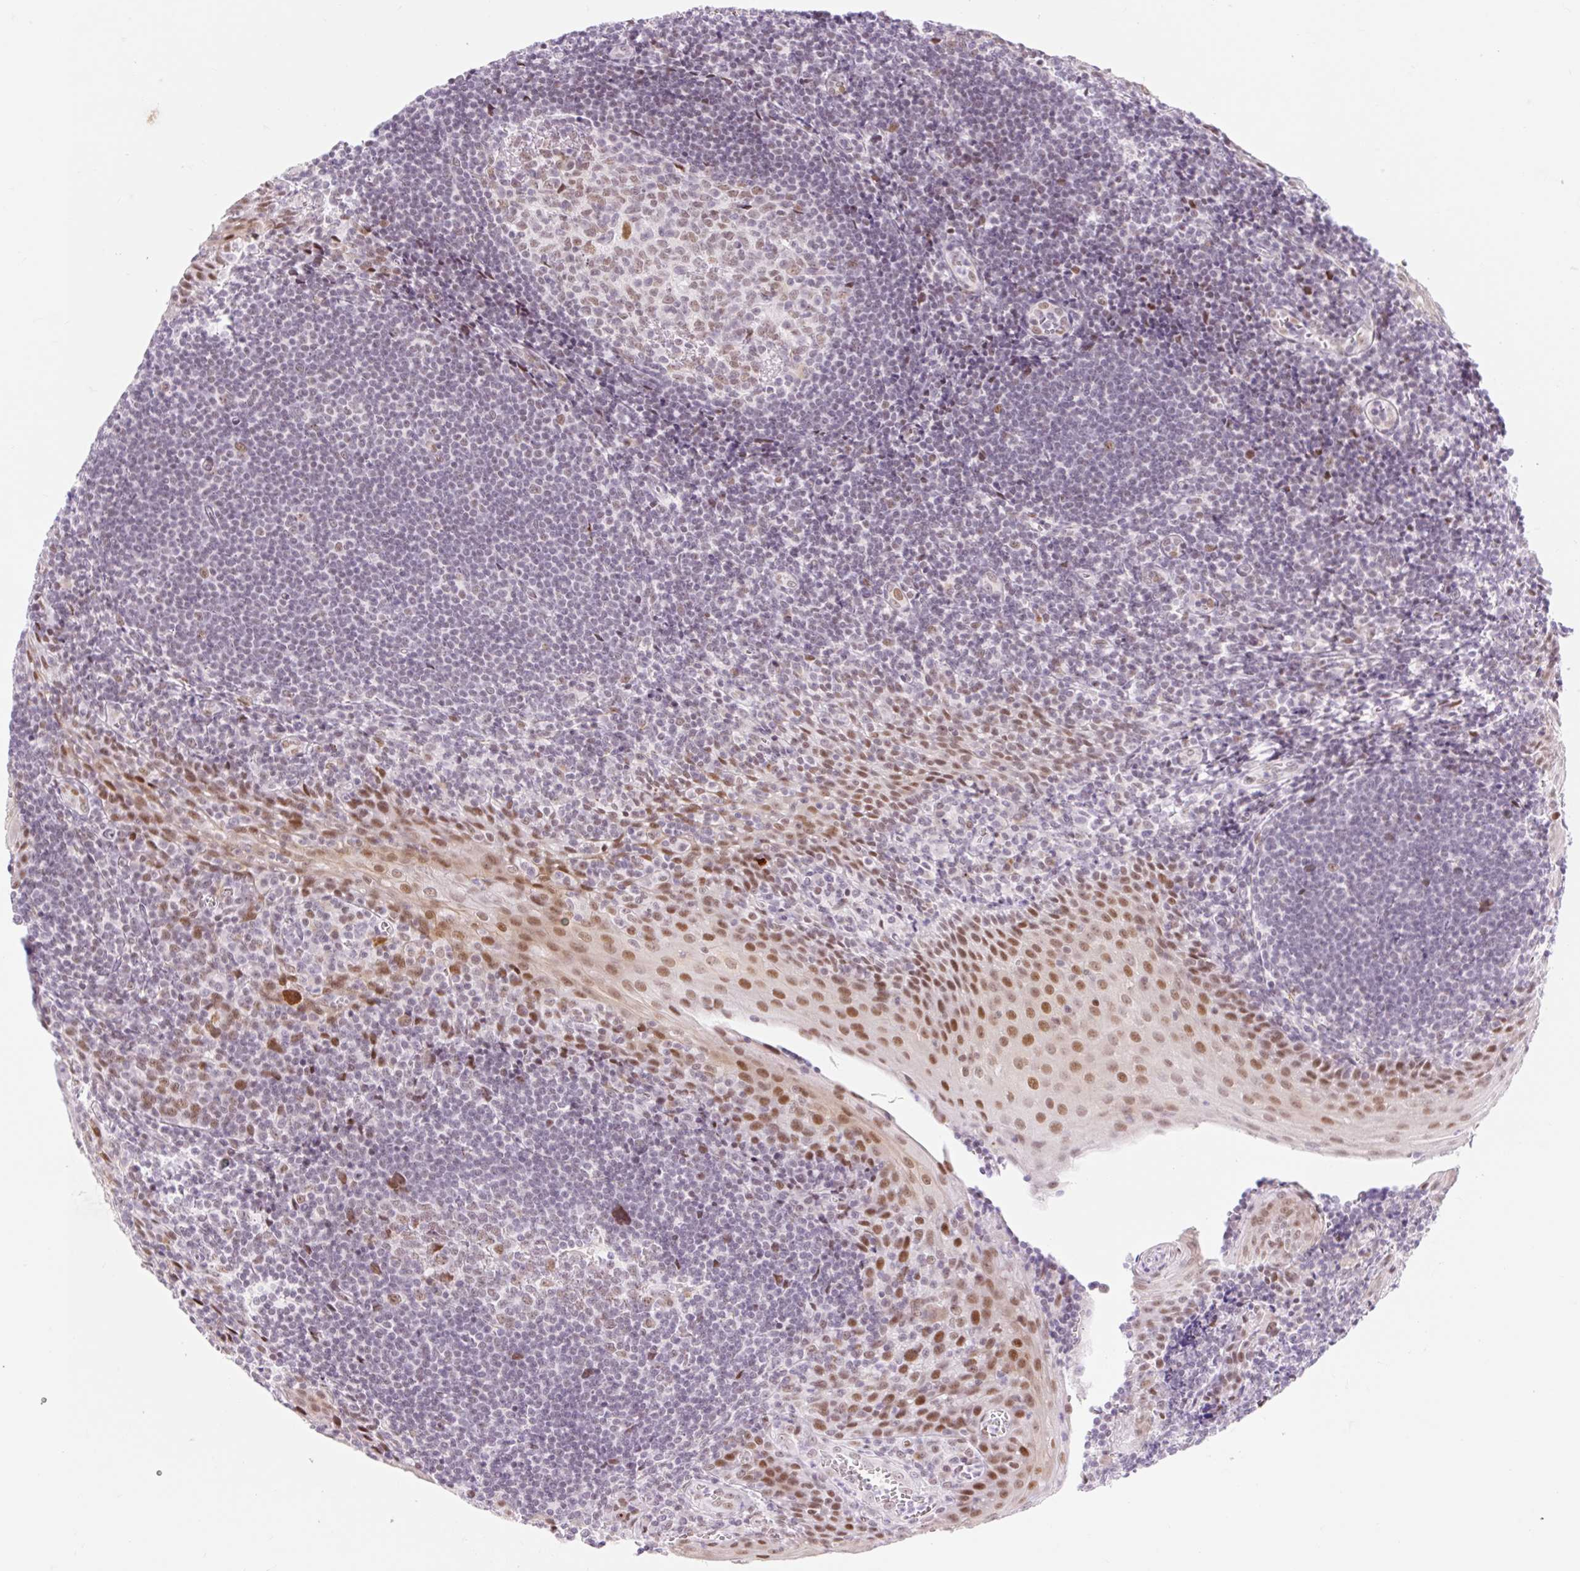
{"staining": {"intensity": "moderate", "quantity": "25%-75%", "location": "nuclear"}, "tissue": "tonsil", "cell_type": "Germinal center cells", "image_type": "normal", "snomed": [{"axis": "morphology", "description": "Normal tissue, NOS"}, {"axis": "topography", "description": "Tonsil"}], "caption": "This micrograph demonstrates immunohistochemistry staining of benign human tonsil, with medium moderate nuclear expression in approximately 25%-75% of germinal center cells.", "gene": "H2BW1", "patient": {"sex": "male", "age": 27}}